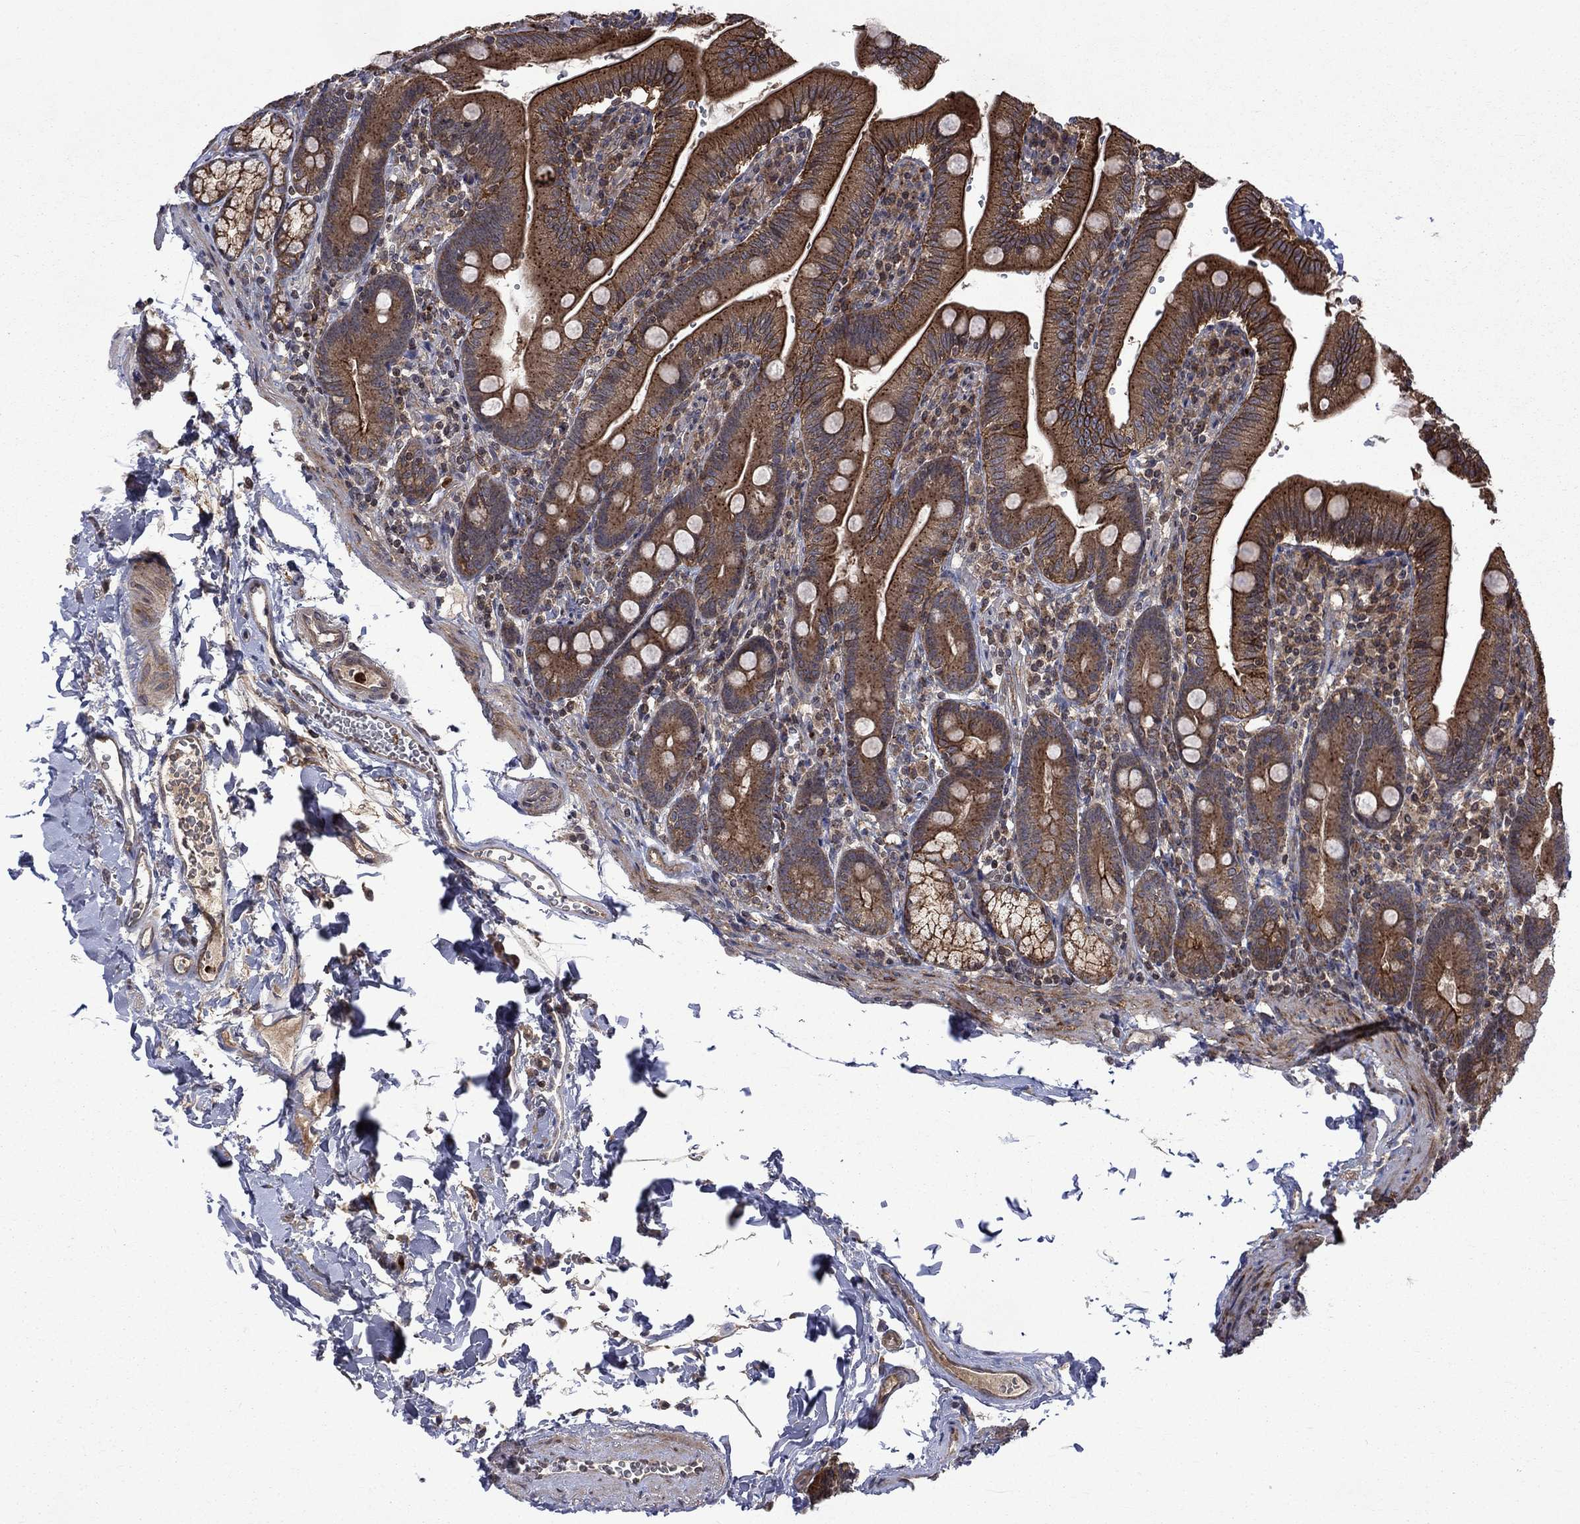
{"staining": {"intensity": "moderate", "quantity": ">75%", "location": "cytoplasmic/membranous"}, "tissue": "duodenum", "cell_type": "Glandular cells", "image_type": "normal", "snomed": [{"axis": "morphology", "description": "Normal tissue, NOS"}, {"axis": "topography", "description": "Duodenum"}], "caption": "High-magnification brightfield microscopy of unremarkable duodenum stained with DAB (3,3'-diaminobenzidine) (brown) and counterstained with hematoxylin (blue). glandular cells exhibit moderate cytoplasmic/membranous positivity is identified in approximately>75% of cells.", "gene": "TMEM33", "patient": {"sex": "female", "age": 67}}